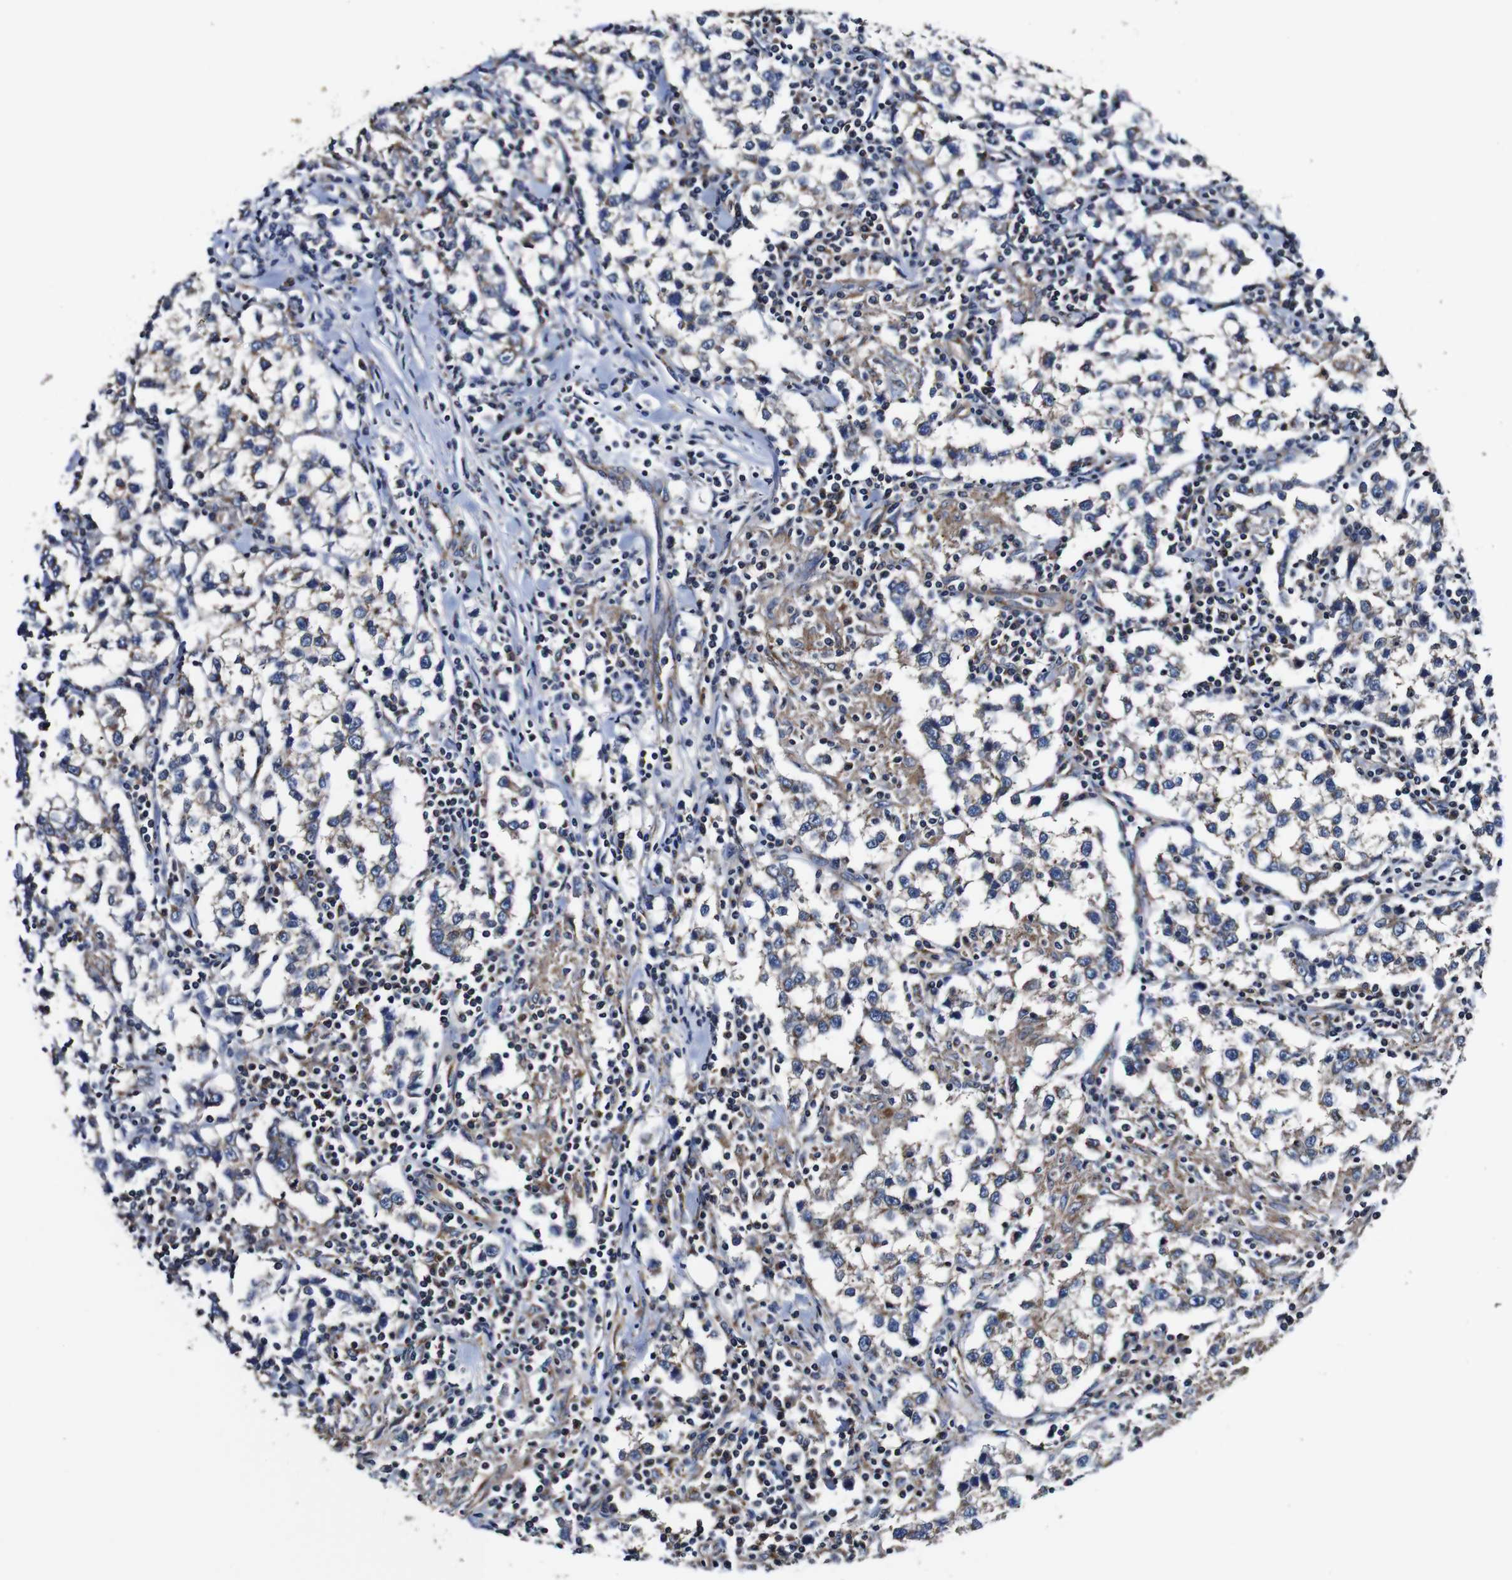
{"staining": {"intensity": "weak", "quantity": "<25%", "location": "cytoplasmic/membranous"}, "tissue": "testis cancer", "cell_type": "Tumor cells", "image_type": "cancer", "snomed": [{"axis": "morphology", "description": "Seminoma, NOS"}, {"axis": "morphology", "description": "Carcinoma, Embryonal, NOS"}, {"axis": "topography", "description": "Testis"}], "caption": "This is a micrograph of IHC staining of embryonal carcinoma (testis), which shows no staining in tumor cells.", "gene": "PDCD6IP", "patient": {"sex": "male", "age": 36}}